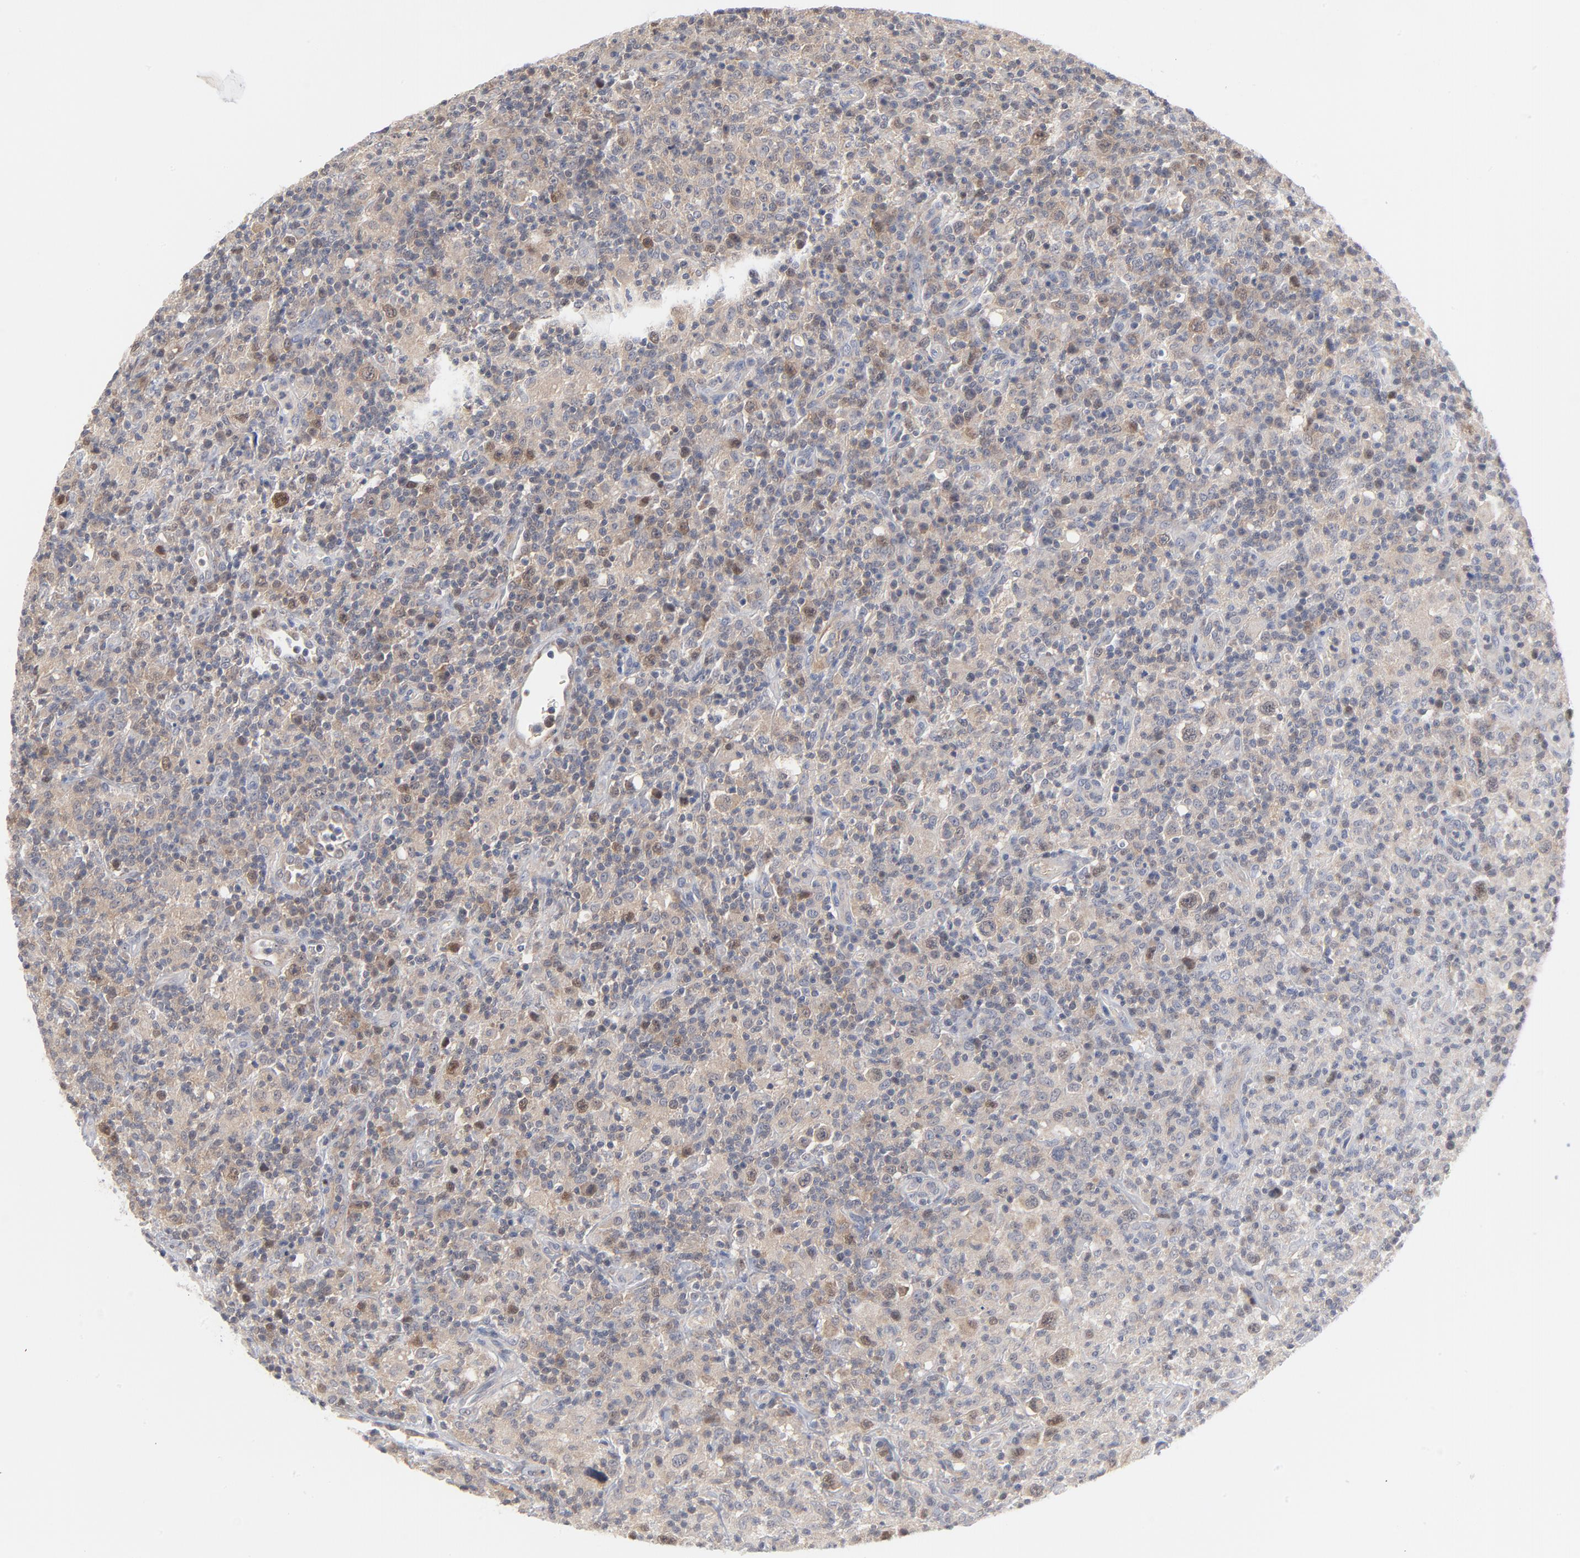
{"staining": {"intensity": "weak", "quantity": "<25%", "location": "cytoplasmic/membranous"}, "tissue": "lymphoma", "cell_type": "Tumor cells", "image_type": "cancer", "snomed": [{"axis": "morphology", "description": "Hodgkin's disease, NOS"}, {"axis": "topography", "description": "Lymph node"}], "caption": "Histopathology image shows no protein positivity in tumor cells of Hodgkin's disease tissue.", "gene": "UBL4A", "patient": {"sex": "male", "age": 65}}